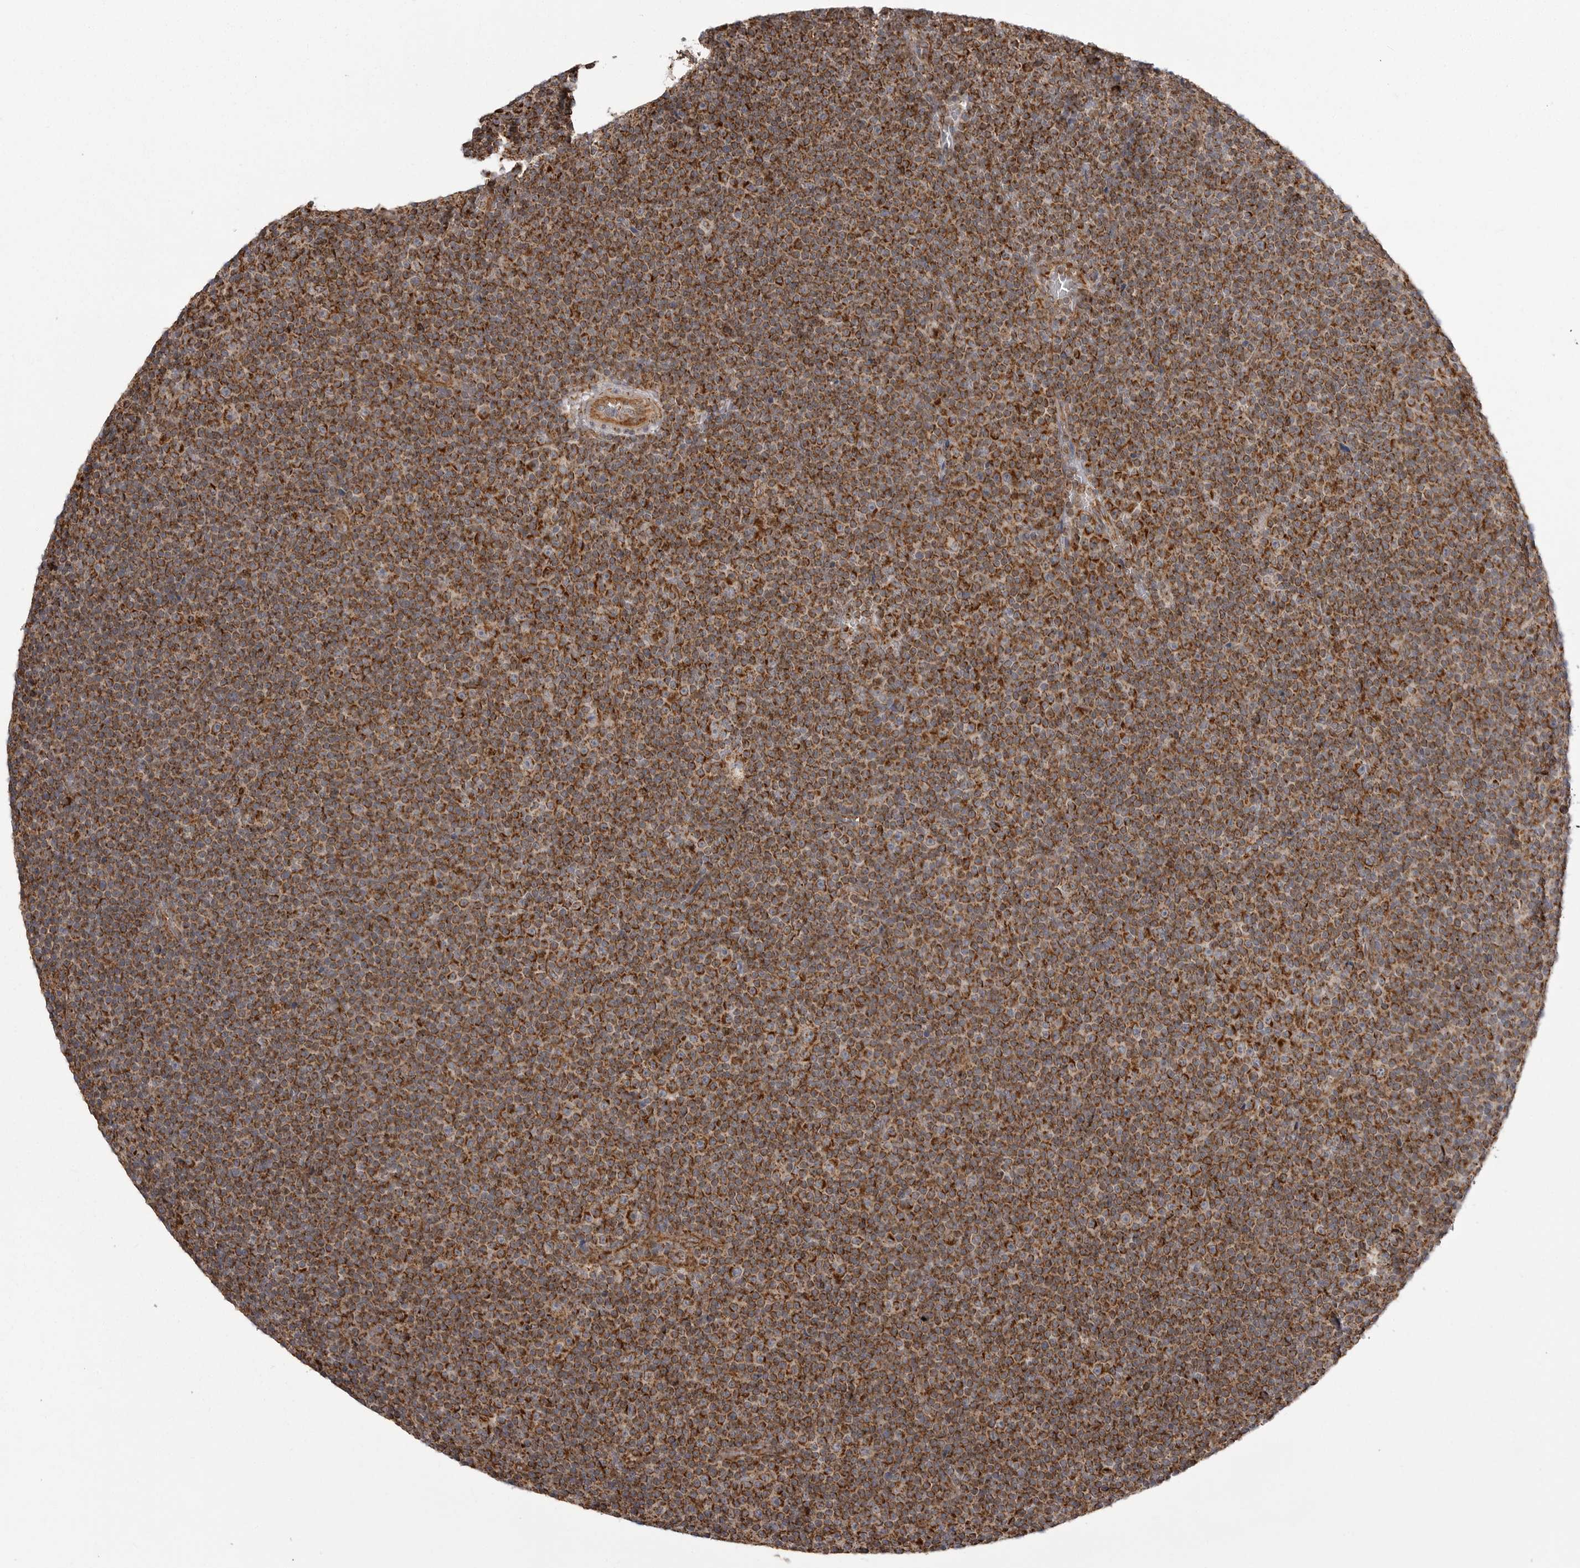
{"staining": {"intensity": "strong", "quantity": ">75%", "location": "cytoplasmic/membranous"}, "tissue": "lymphoma", "cell_type": "Tumor cells", "image_type": "cancer", "snomed": [{"axis": "morphology", "description": "Malignant lymphoma, non-Hodgkin's type, Low grade"}, {"axis": "topography", "description": "Lymph node"}], "caption": "Lymphoma stained with a brown dye displays strong cytoplasmic/membranous positive staining in approximately >75% of tumor cells.", "gene": "FH", "patient": {"sex": "female", "age": 67}}